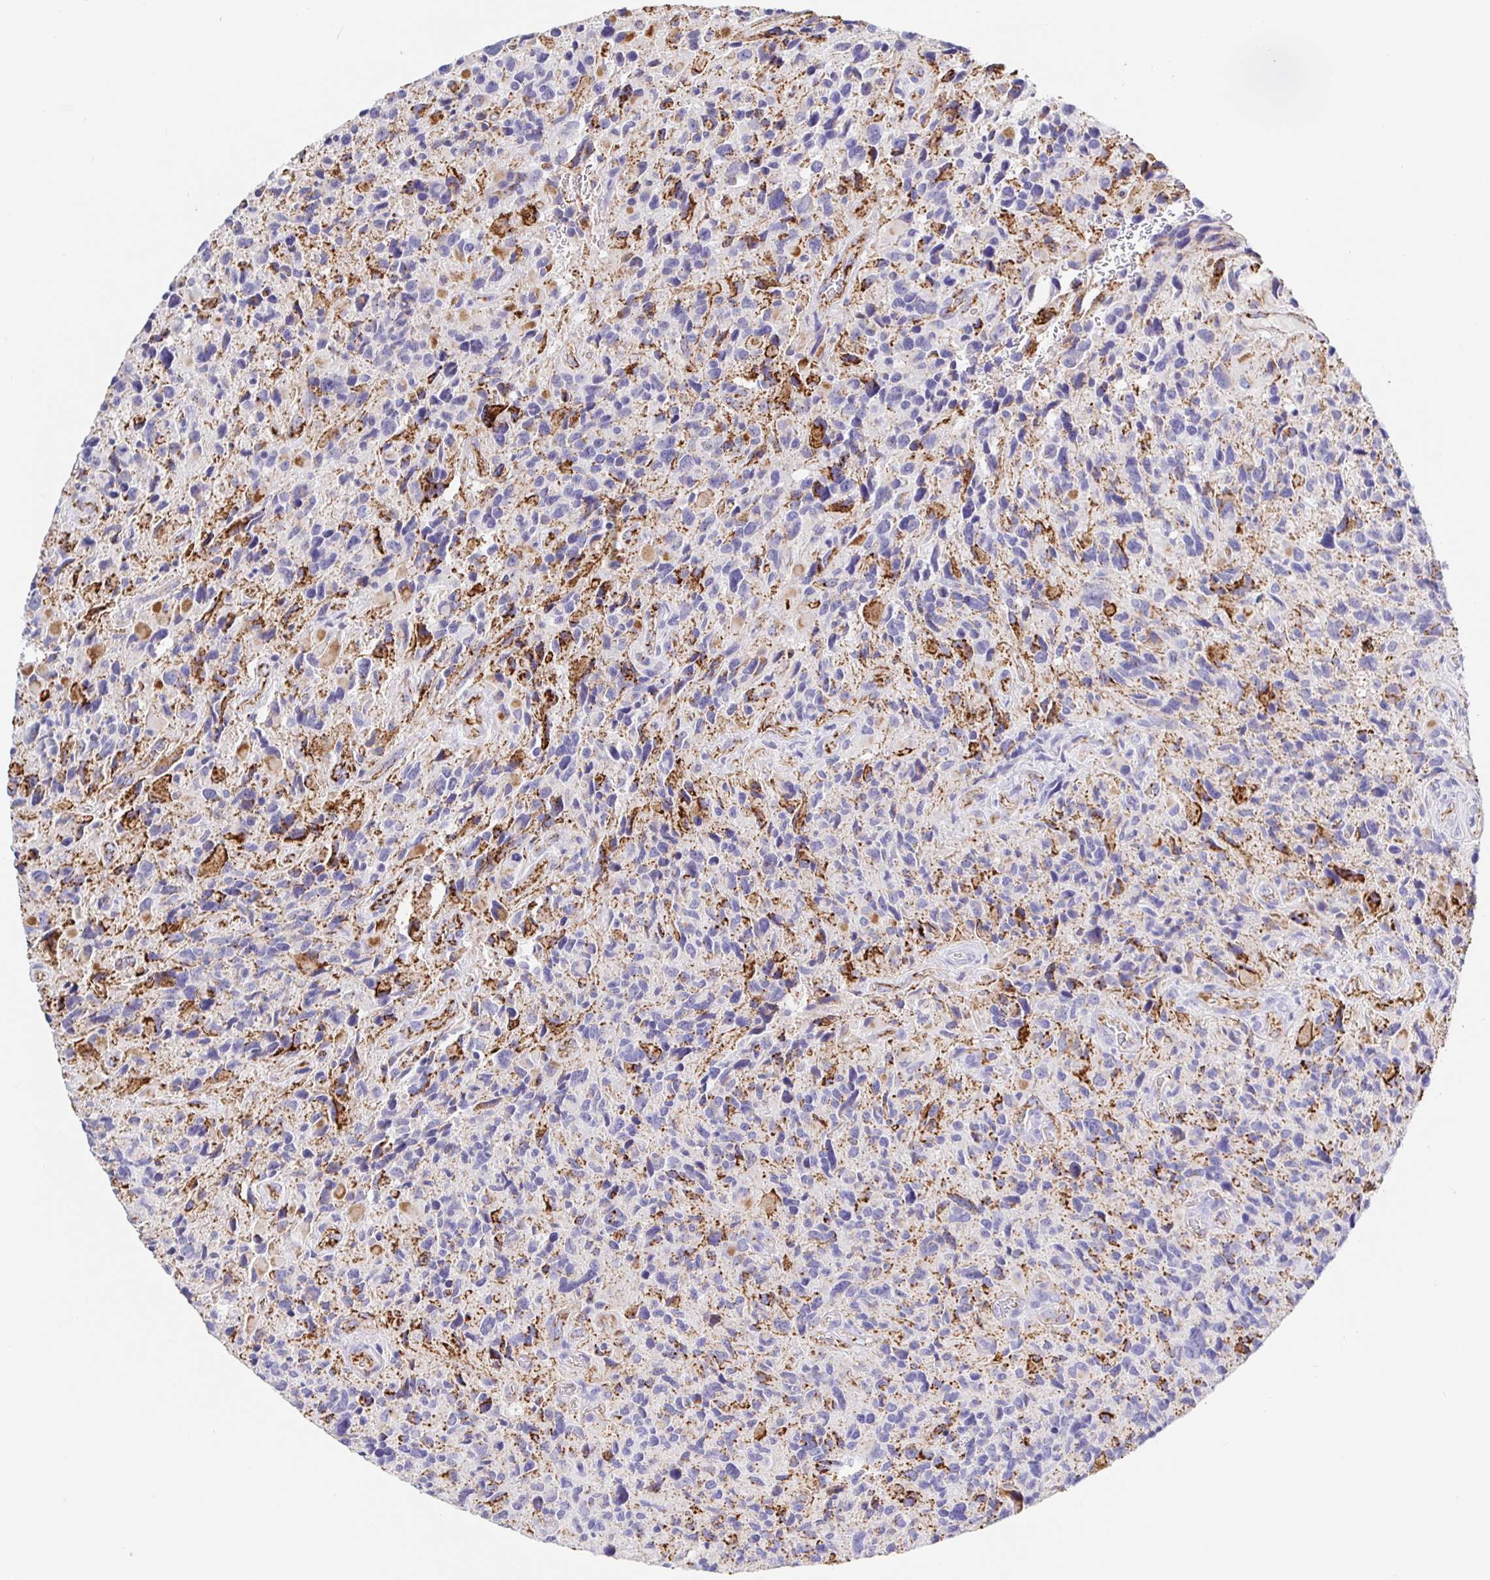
{"staining": {"intensity": "moderate", "quantity": "<25%", "location": "cytoplasmic/membranous"}, "tissue": "glioma", "cell_type": "Tumor cells", "image_type": "cancer", "snomed": [{"axis": "morphology", "description": "Glioma, malignant, High grade"}, {"axis": "topography", "description": "Brain"}], "caption": "A brown stain shows moderate cytoplasmic/membranous expression of a protein in malignant high-grade glioma tumor cells.", "gene": "MAOA", "patient": {"sex": "male", "age": 46}}